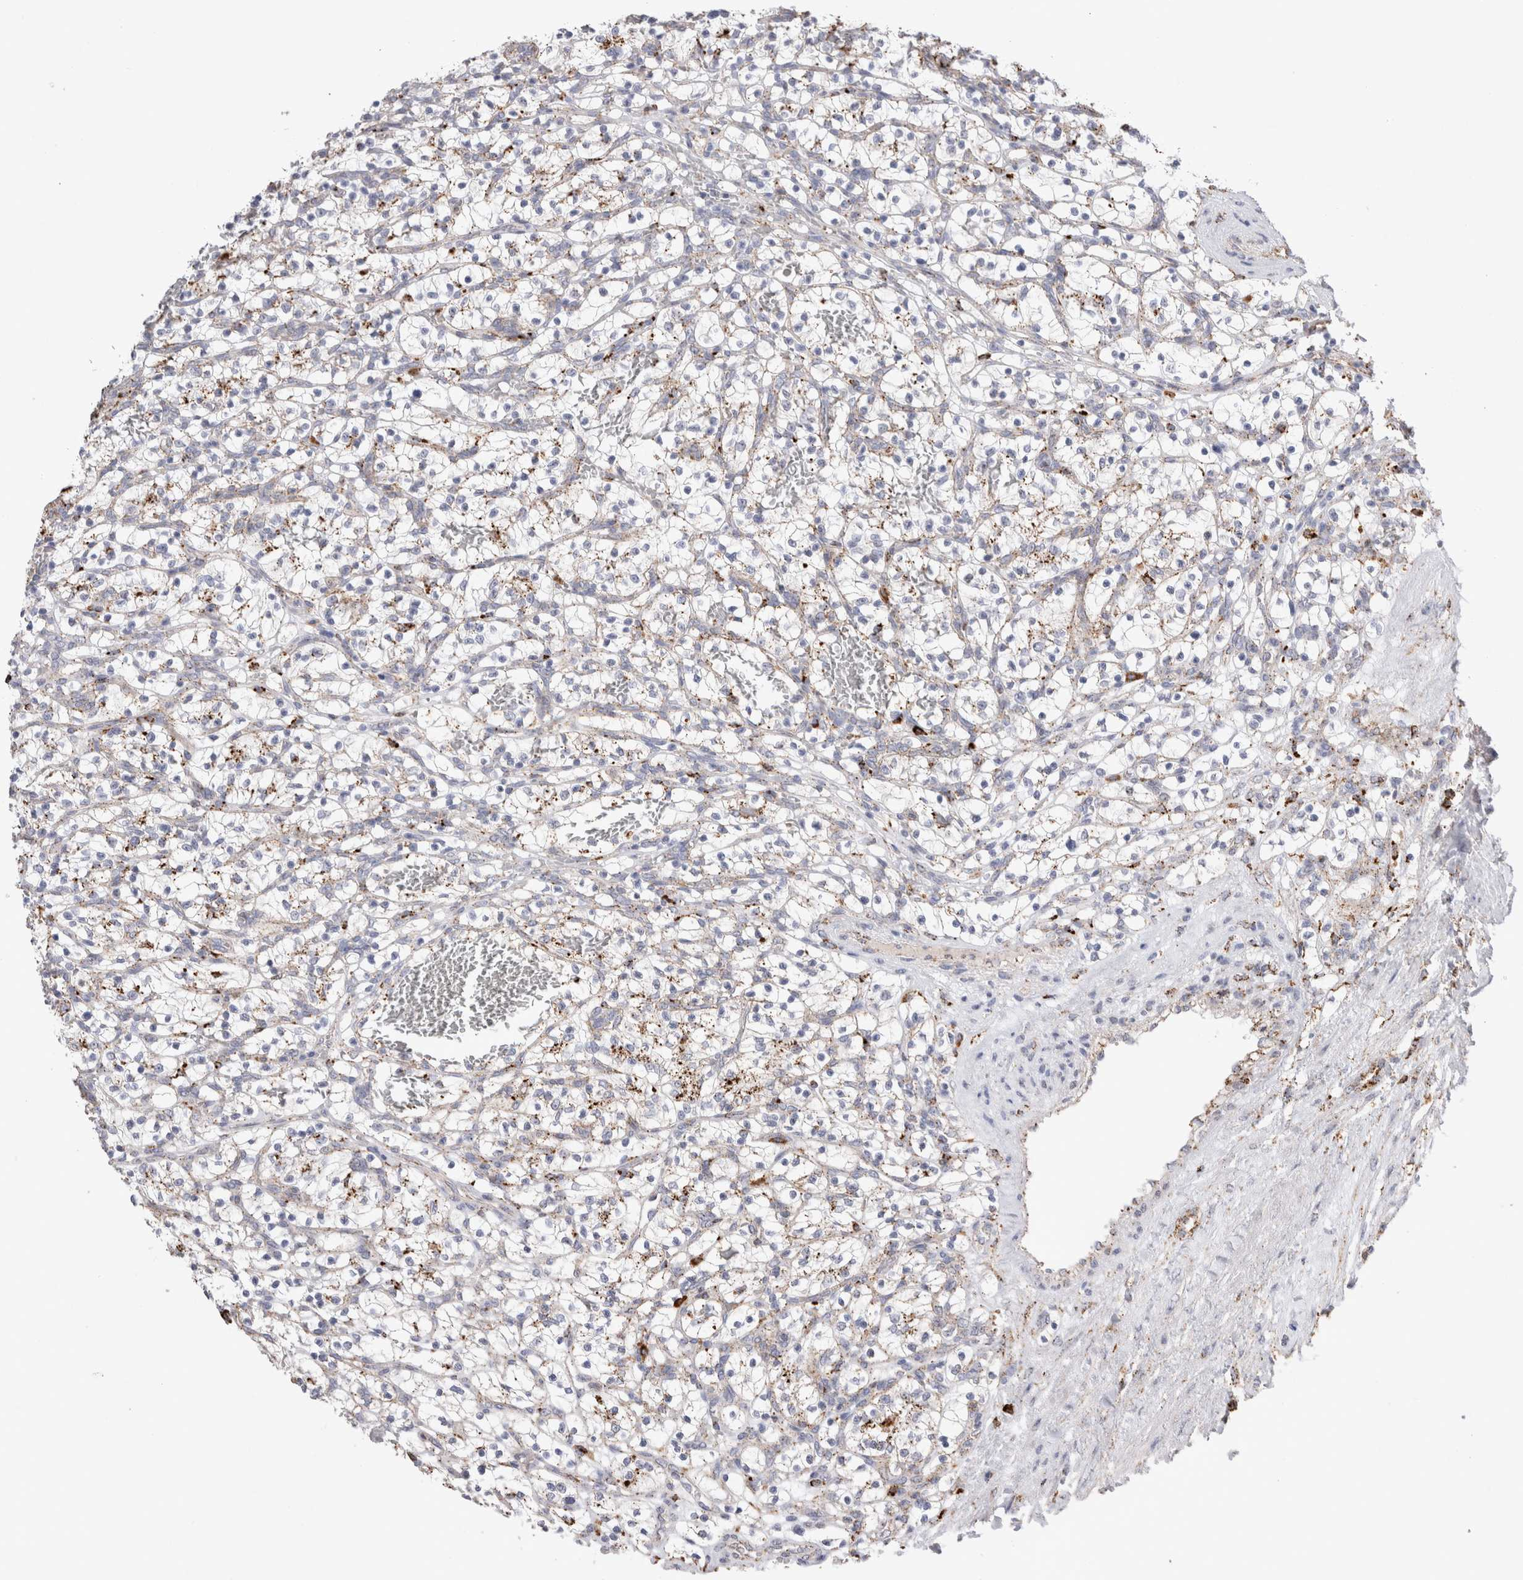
{"staining": {"intensity": "moderate", "quantity": "25%-75%", "location": "cytoplasmic/membranous"}, "tissue": "renal cancer", "cell_type": "Tumor cells", "image_type": "cancer", "snomed": [{"axis": "morphology", "description": "Adenocarcinoma, NOS"}, {"axis": "topography", "description": "Kidney"}], "caption": "Tumor cells display moderate cytoplasmic/membranous expression in about 25%-75% of cells in renal cancer. (Brightfield microscopy of DAB IHC at high magnification).", "gene": "CTSA", "patient": {"sex": "female", "age": 57}}